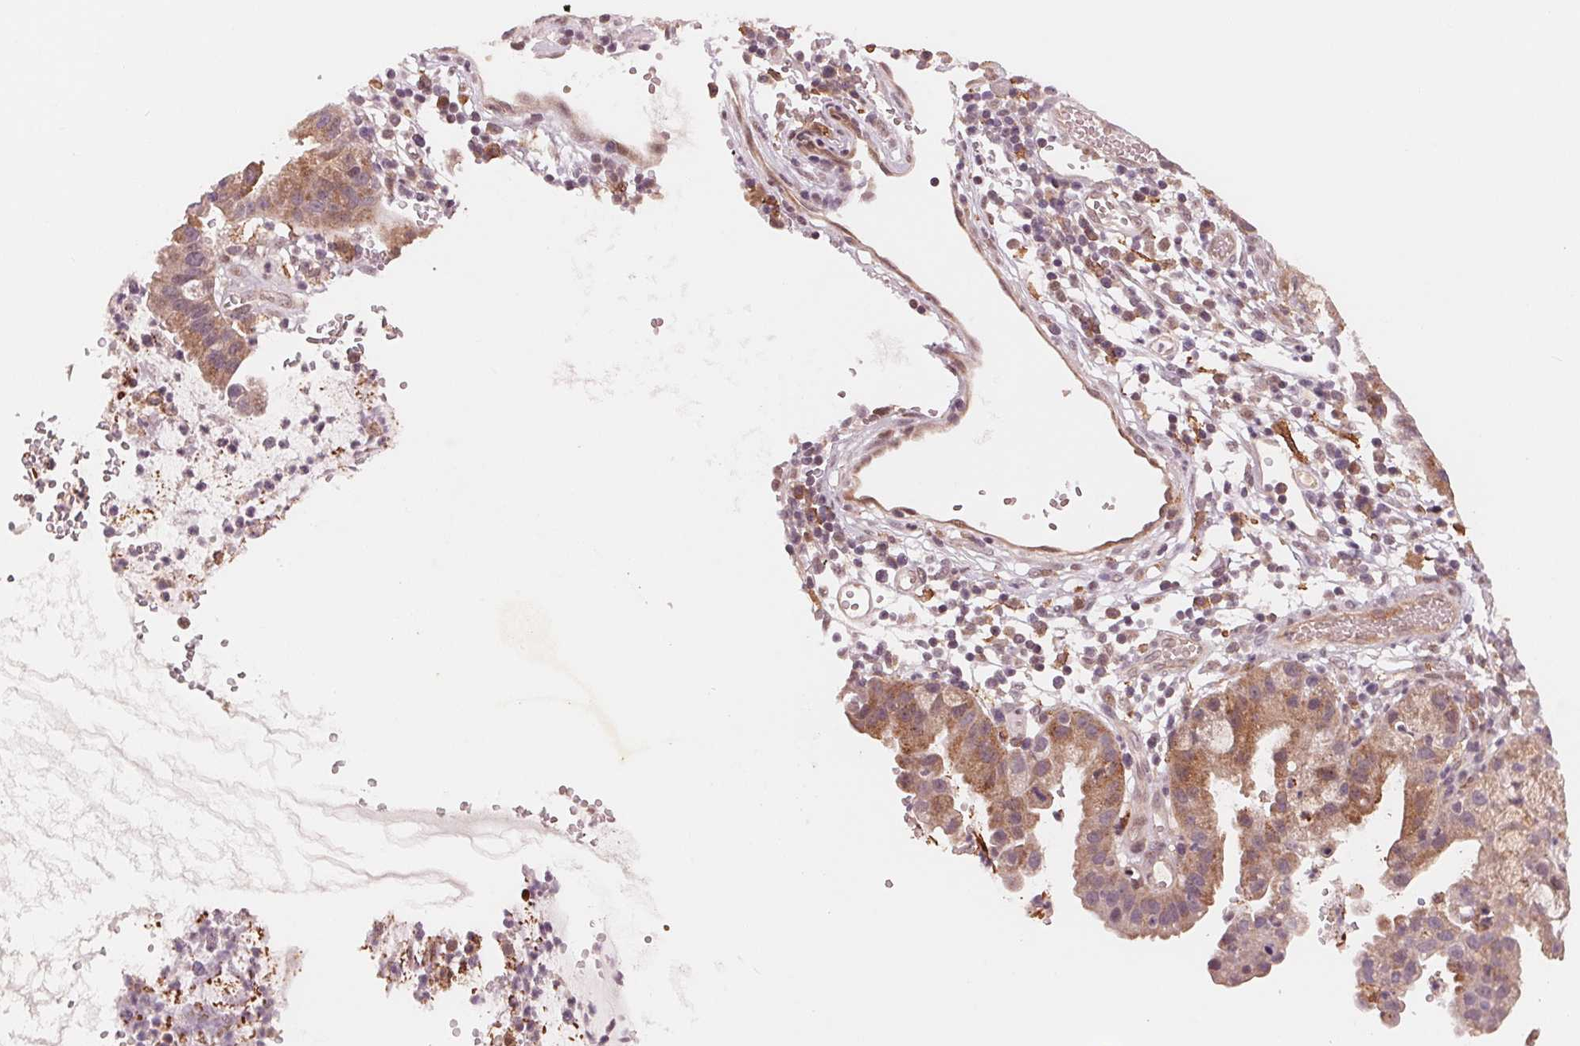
{"staining": {"intensity": "moderate", "quantity": "25%-75%", "location": "cytoplasmic/membranous"}, "tissue": "cervical cancer", "cell_type": "Tumor cells", "image_type": "cancer", "snomed": [{"axis": "morphology", "description": "Adenocarcinoma, NOS"}, {"axis": "topography", "description": "Cervix"}], "caption": "Immunohistochemistry (IHC) (DAB (3,3'-diaminobenzidine)) staining of human adenocarcinoma (cervical) demonstrates moderate cytoplasmic/membranous protein positivity in approximately 25%-75% of tumor cells.", "gene": "IL9R", "patient": {"sex": "female", "age": 34}}